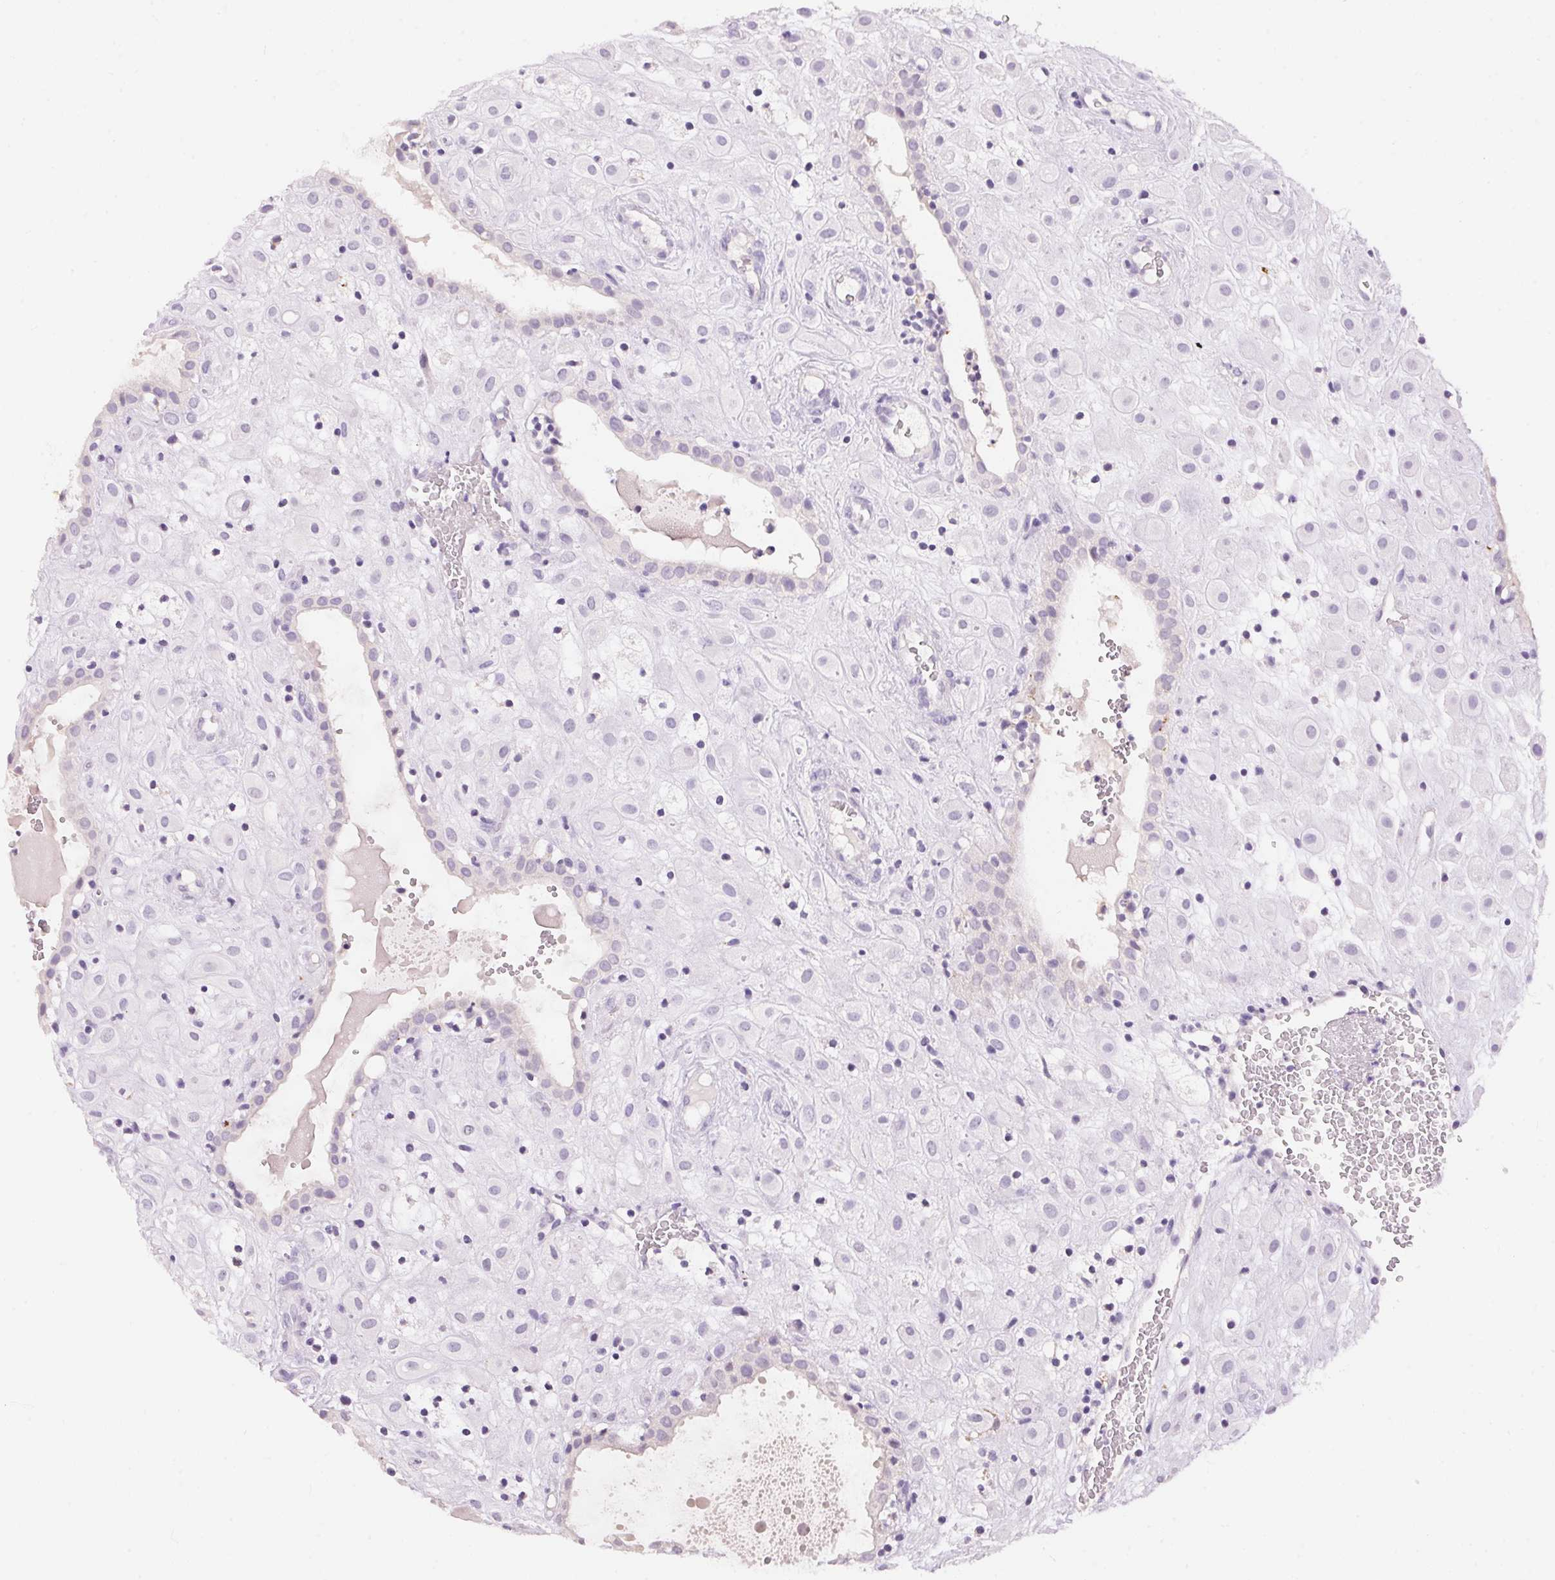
{"staining": {"intensity": "negative", "quantity": "none", "location": "none"}, "tissue": "placenta", "cell_type": "Decidual cells", "image_type": "normal", "snomed": [{"axis": "morphology", "description": "Normal tissue, NOS"}, {"axis": "topography", "description": "Placenta"}], "caption": "Decidual cells show no significant protein staining in unremarkable placenta.", "gene": "PNLIPRP3", "patient": {"sex": "female", "age": 24}}